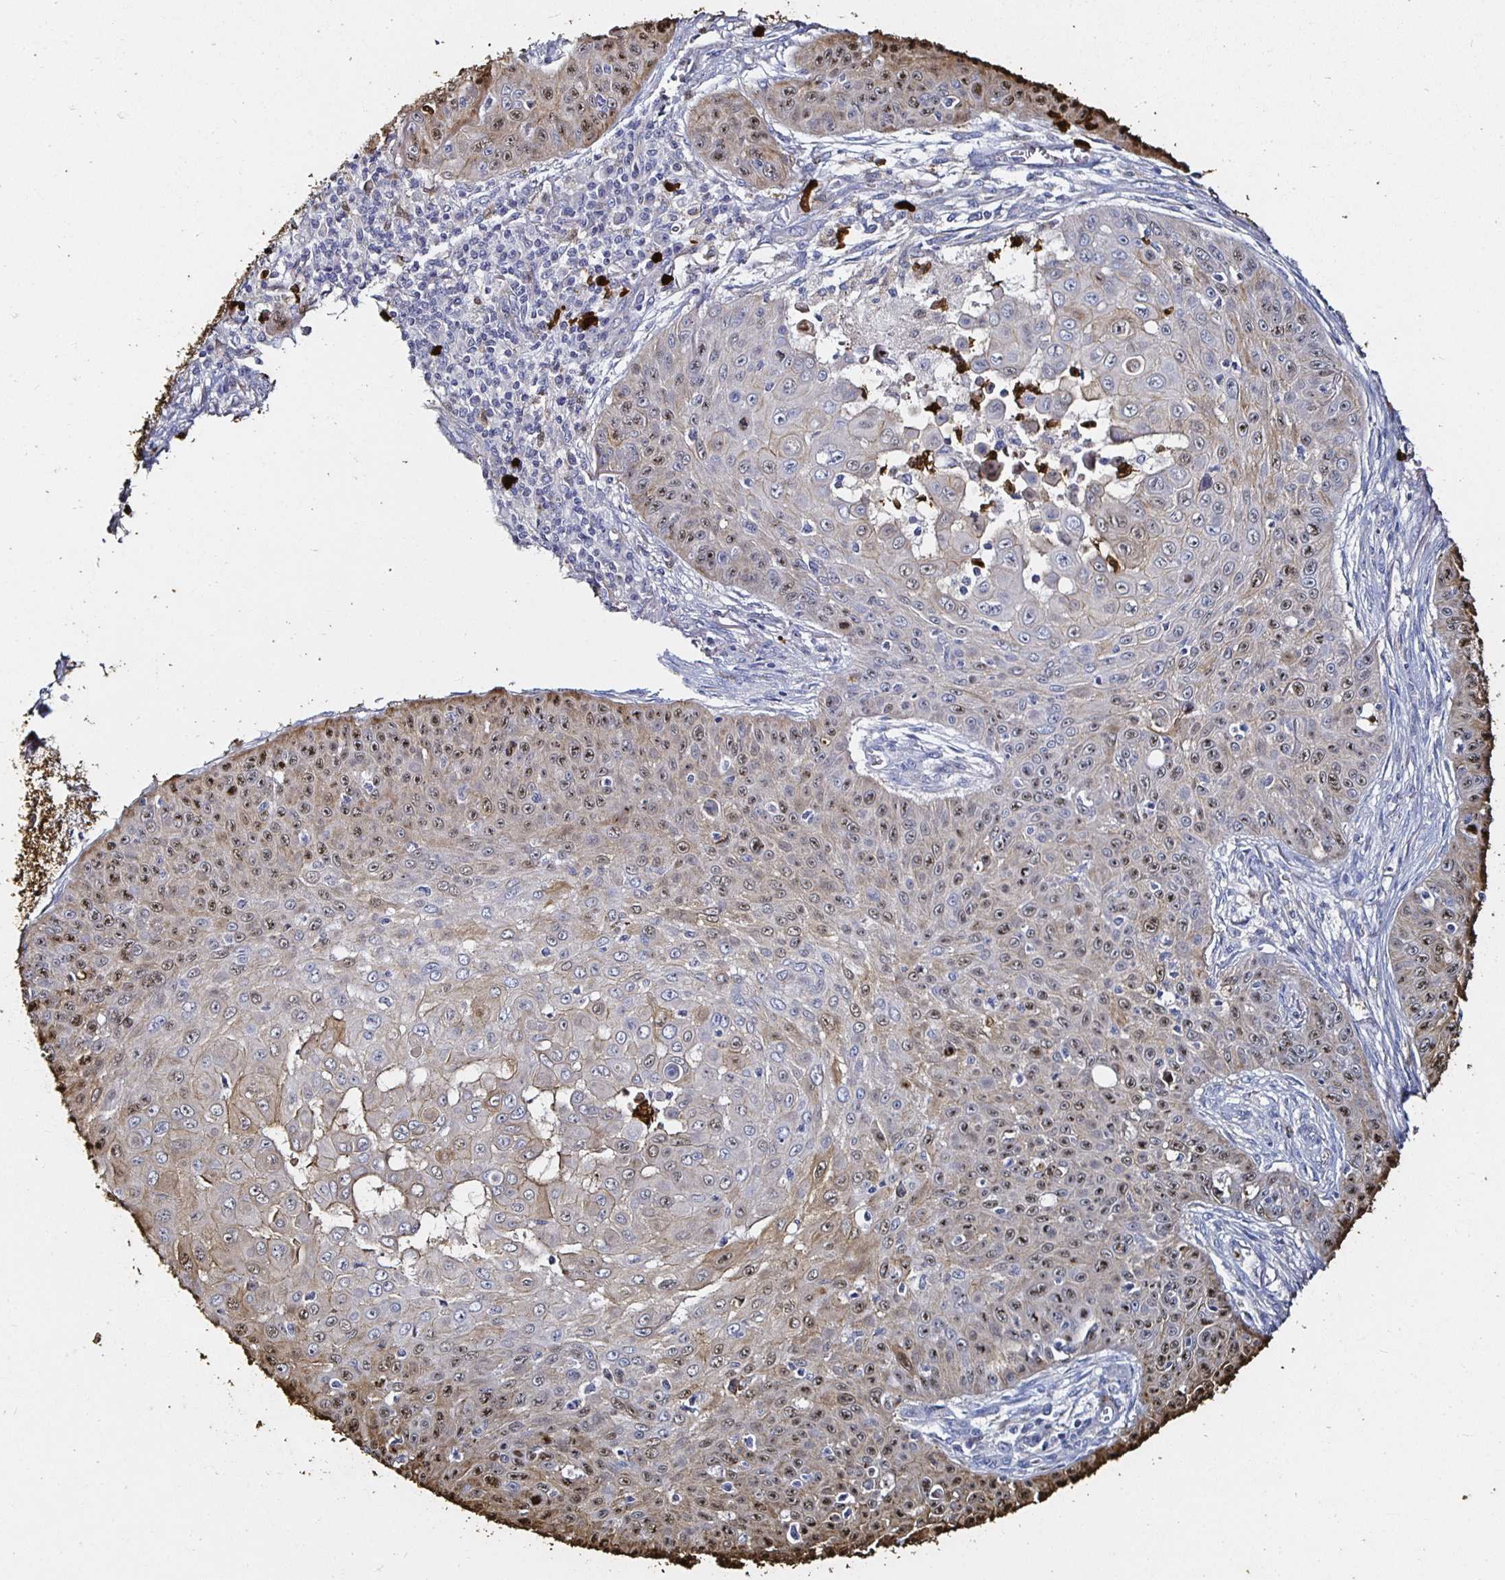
{"staining": {"intensity": "moderate", "quantity": "25%-75%", "location": "cytoplasmic/membranous,nuclear"}, "tissue": "skin cancer", "cell_type": "Tumor cells", "image_type": "cancer", "snomed": [{"axis": "morphology", "description": "Squamous cell carcinoma, NOS"}, {"axis": "topography", "description": "Skin"}], "caption": "Moderate cytoplasmic/membranous and nuclear protein expression is appreciated in approximately 25%-75% of tumor cells in squamous cell carcinoma (skin).", "gene": "TLR4", "patient": {"sex": "male", "age": 82}}